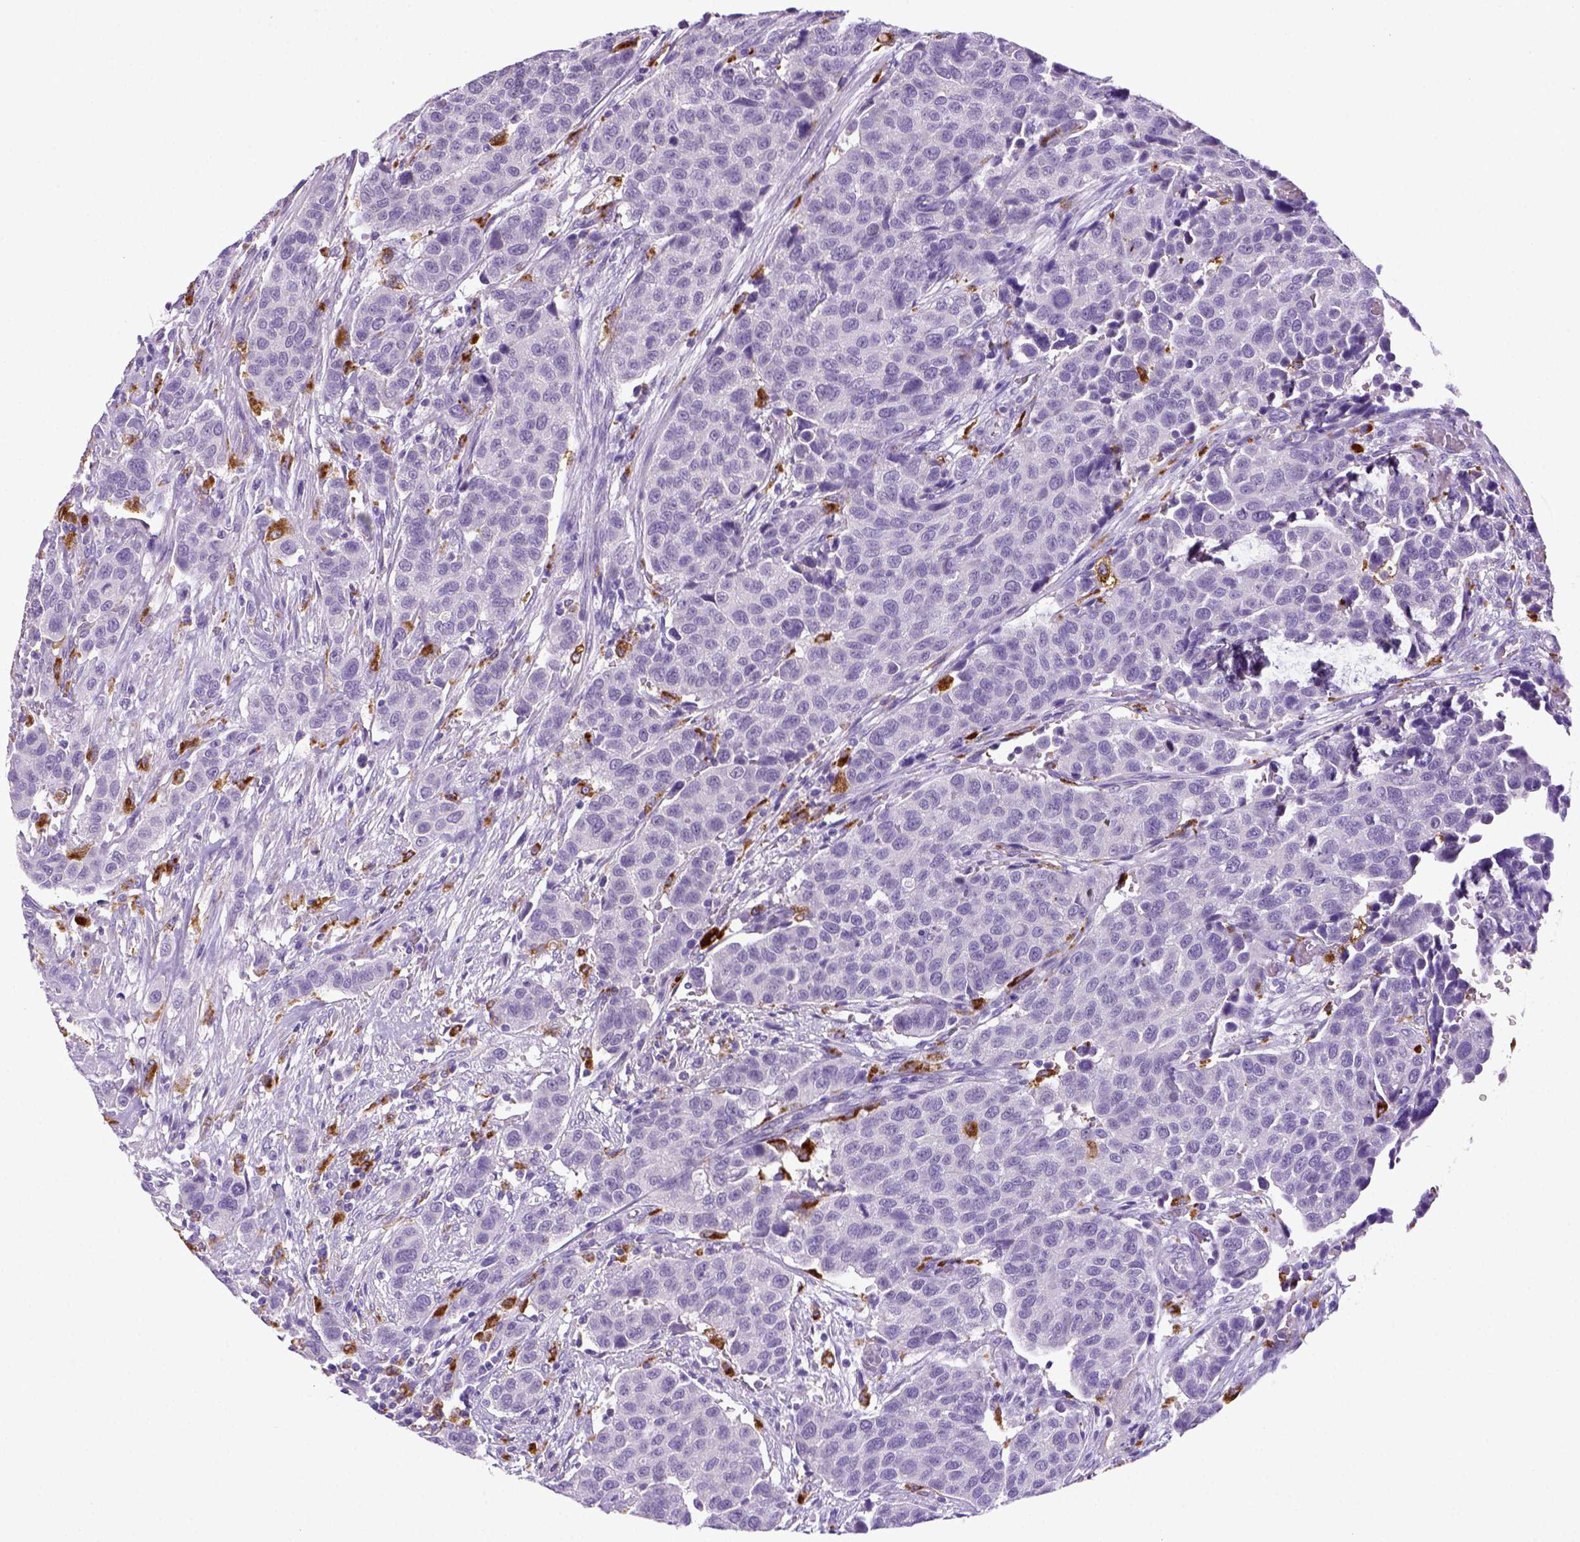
{"staining": {"intensity": "negative", "quantity": "none", "location": "none"}, "tissue": "urothelial cancer", "cell_type": "Tumor cells", "image_type": "cancer", "snomed": [{"axis": "morphology", "description": "Urothelial carcinoma, High grade"}, {"axis": "topography", "description": "Urinary bladder"}], "caption": "A photomicrograph of urothelial cancer stained for a protein demonstrates no brown staining in tumor cells.", "gene": "CD68", "patient": {"sex": "female", "age": 58}}